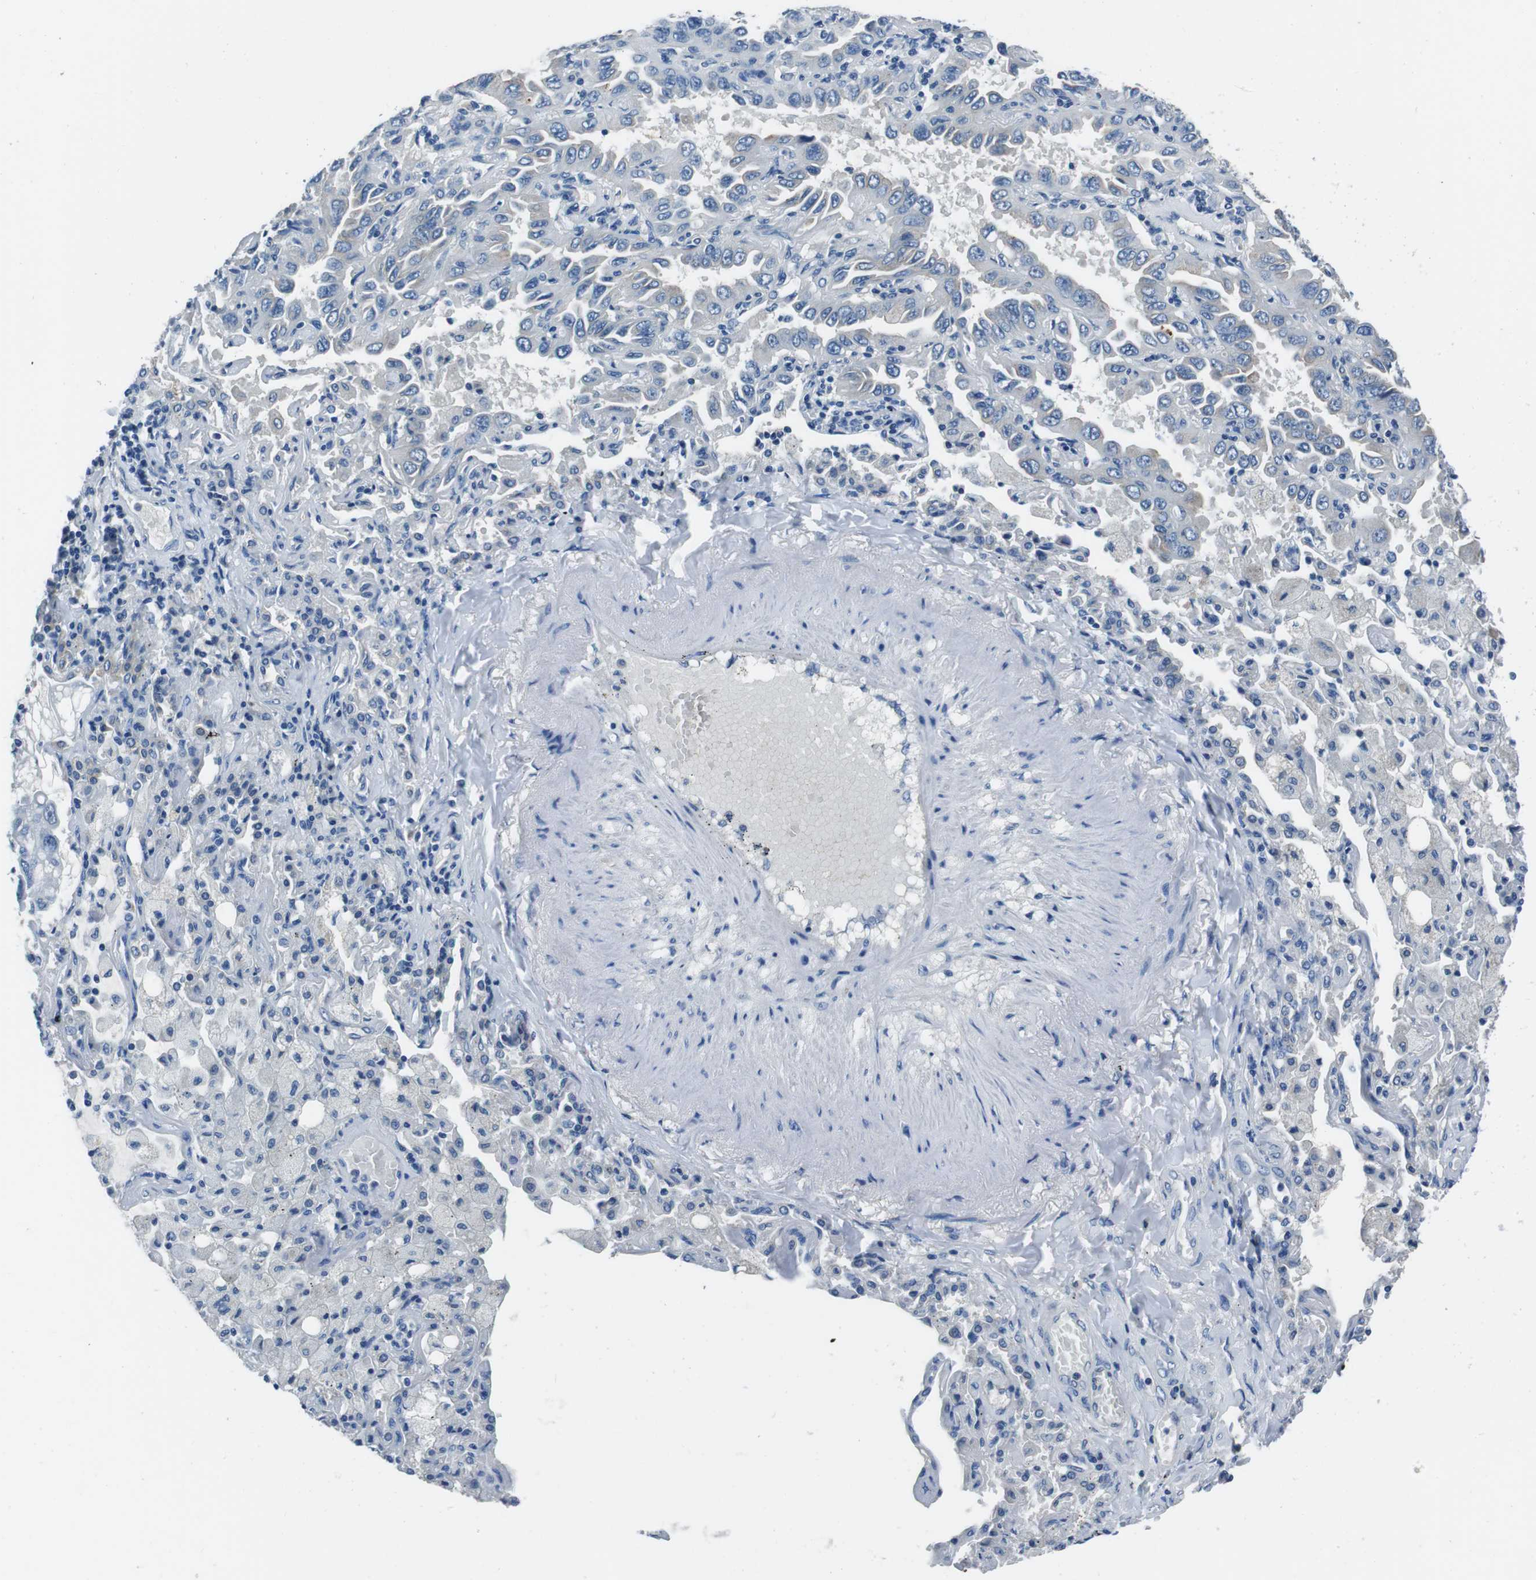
{"staining": {"intensity": "negative", "quantity": "none", "location": "none"}, "tissue": "lung cancer", "cell_type": "Tumor cells", "image_type": "cancer", "snomed": [{"axis": "morphology", "description": "Adenocarcinoma, NOS"}, {"axis": "topography", "description": "Lung"}], "caption": "A photomicrograph of human lung adenocarcinoma is negative for staining in tumor cells.", "gene": "CASQ1", "patient": {"sex": "male", "age": 64}}